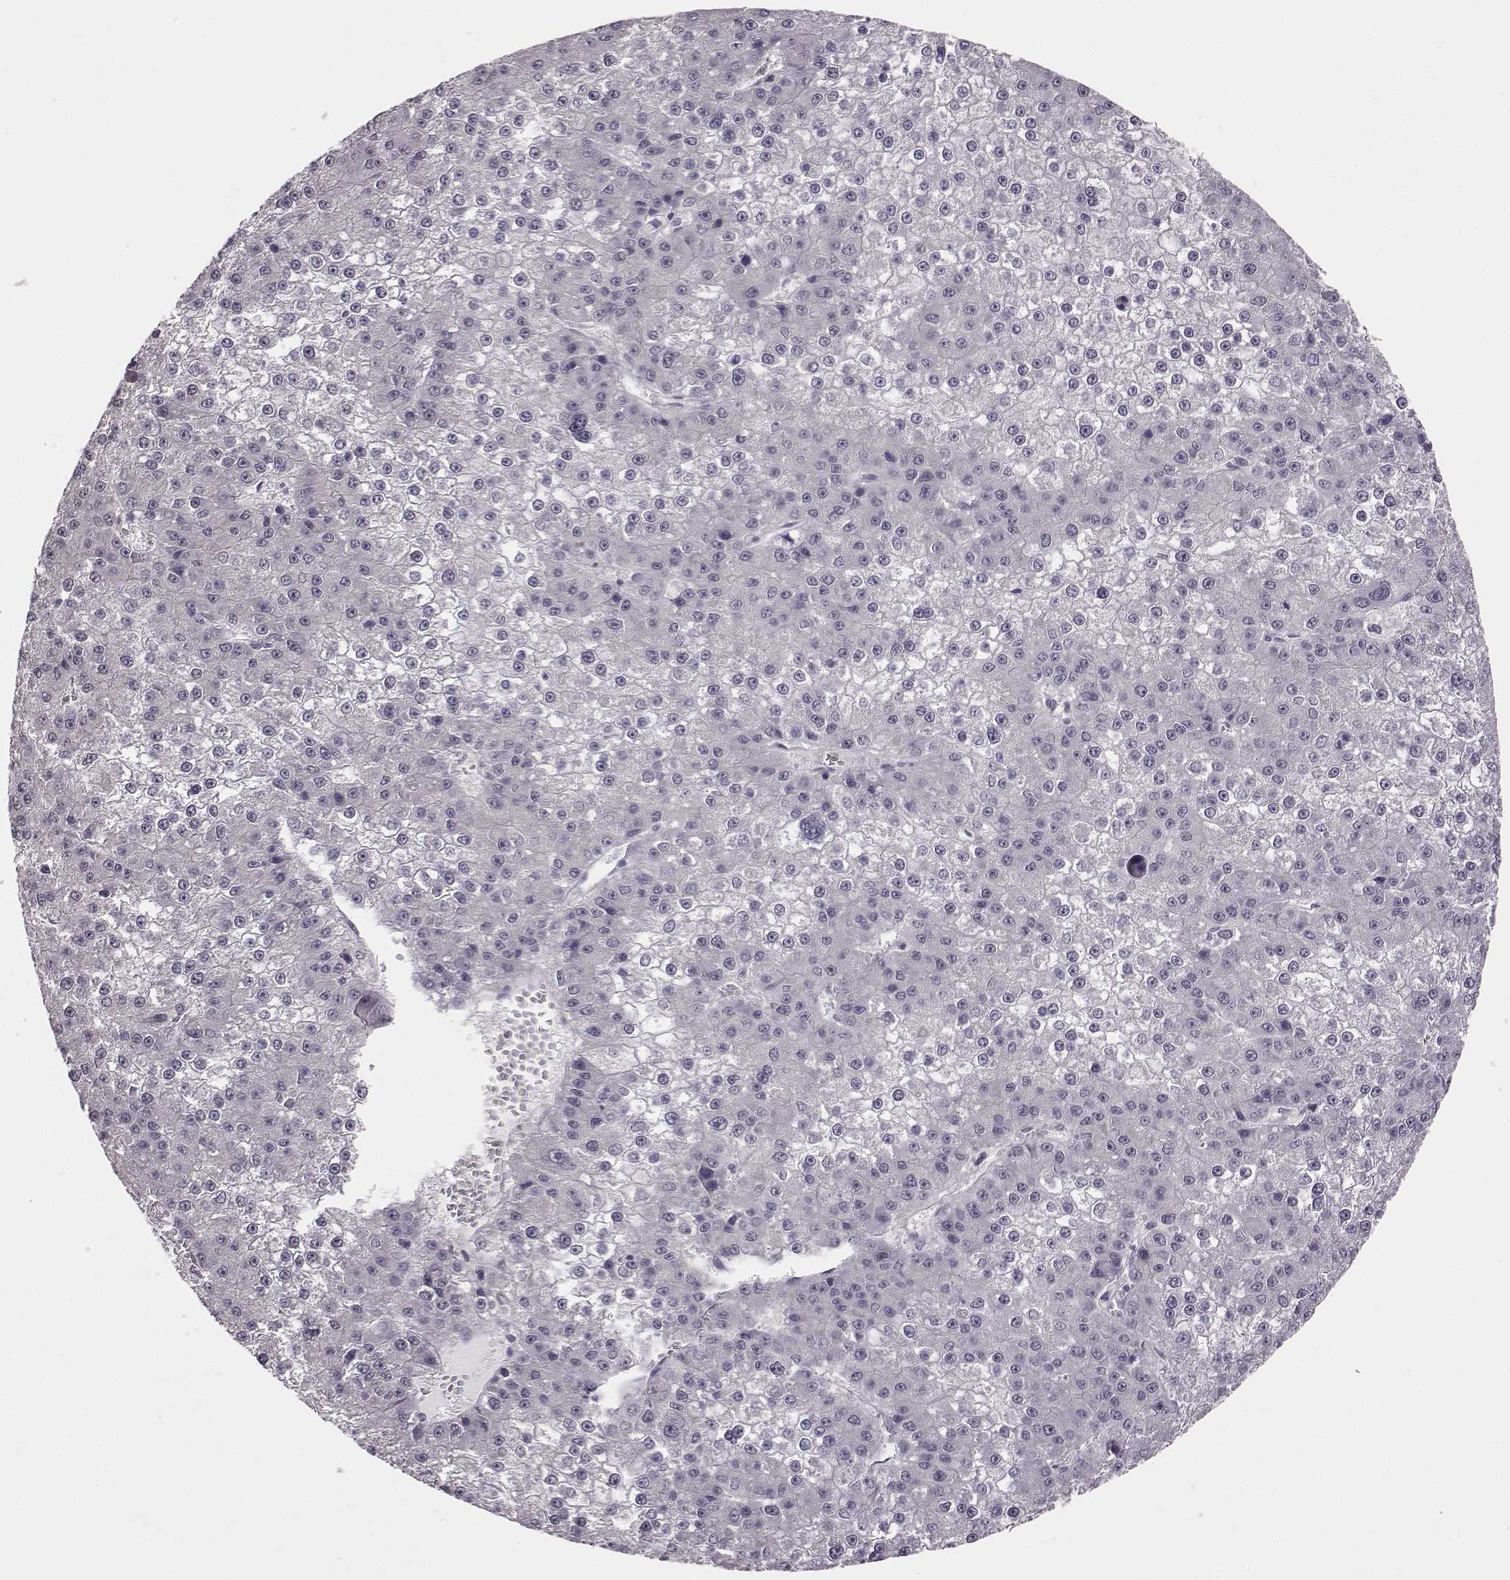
{"staining": {"intensity": "negative", "quantity": "none", "location": "none"}, "tissue": "liver cancer", "cell_type": "Tumor cells", "image_type": "cancer", "snomed": [{"axis": "morphology", "description": "Carcinoma, Hepatocellular, NOS"}, {"axis": "topography", "description": "Liver"}], "caption": "Protein analysis of hepatocellular carcinoma (liver) displays no significant staining in tumor cells.", "gene": "C10orf62", "patient": {"sex": "female", "age": 73}}